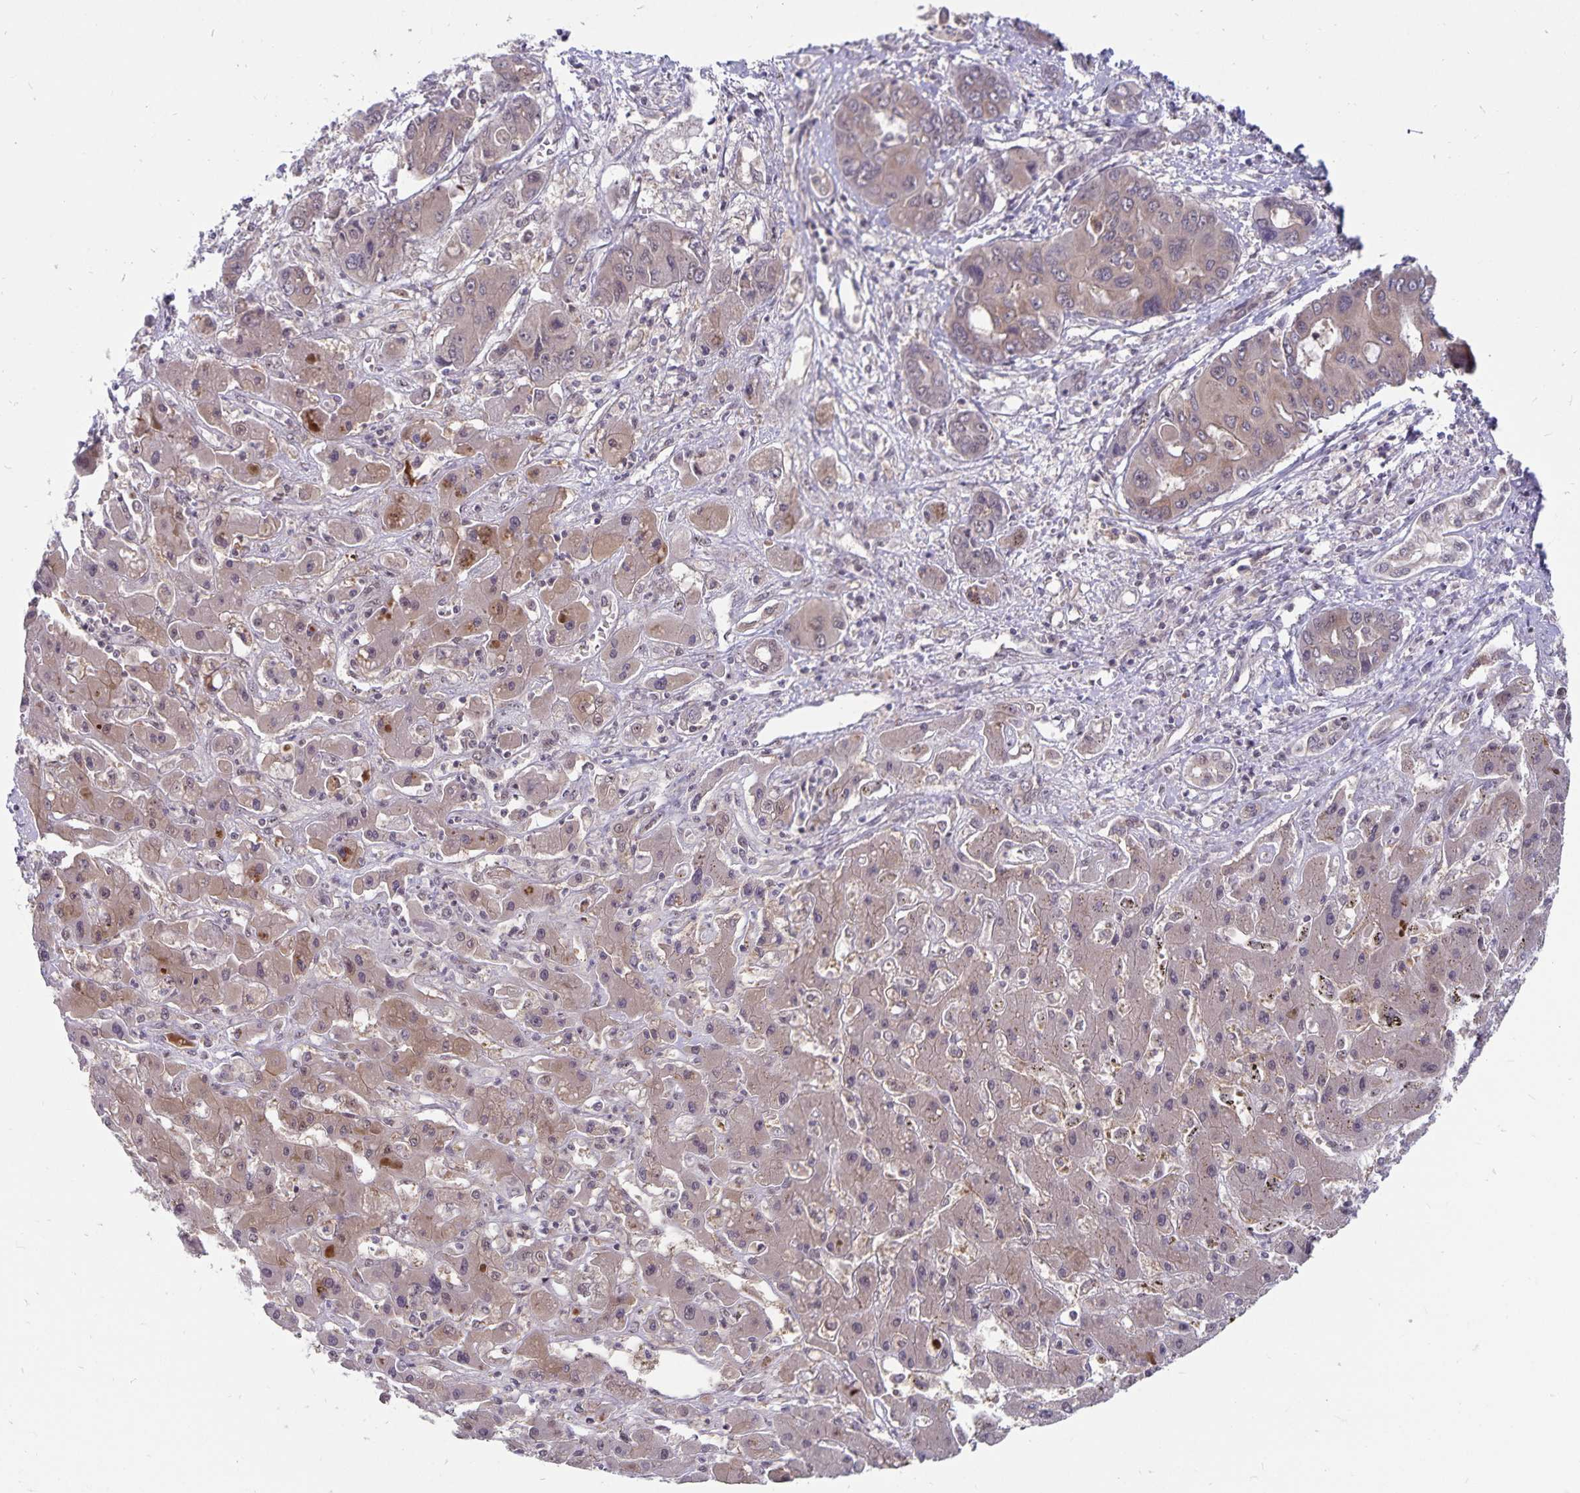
{"staining": {"intensity": "weak", "quantity": ">75%", "location": "cytoplasmic/membranous,nuclear"}, "tissue": "liver cancer", "cell_type": "Tumor cells", "image_type": "cancer", "snomed": [{"axis": "morphology", "description": "Cholangiocarcinoma"}, {"axis": "topography", "description": "Liver"}], "caption": "High-power microscopy captured an immunohistochemistry micrograph of liver cholangiocarcinoma, revealing weak cytoplasmic/membranous and nuclear positivity in about >75% of tumor cells.", "gene": "EXOC6B", "patient": {"sex": "male", "age": 67}}